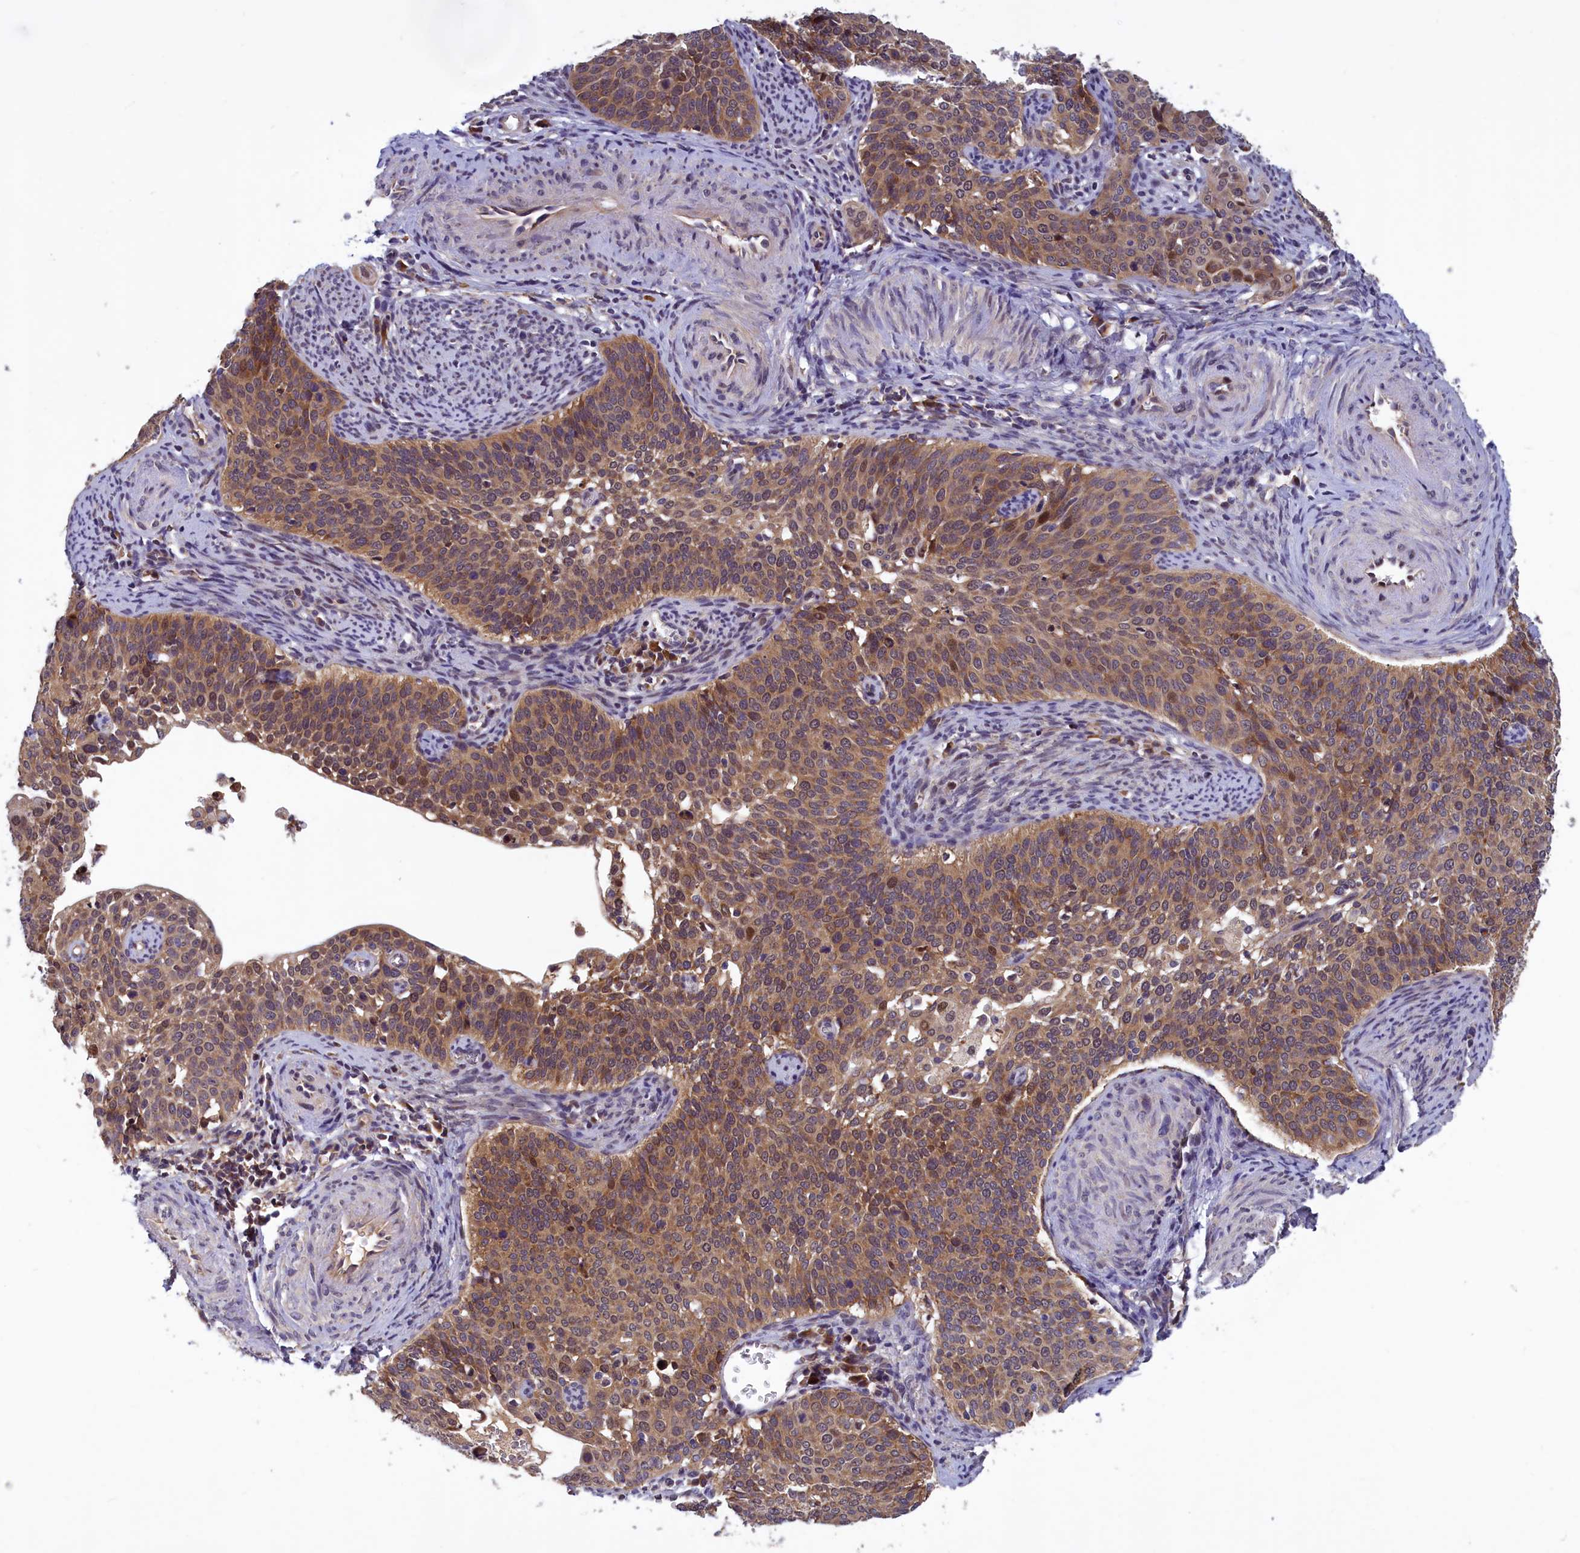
{"staining": {"intensity": "moderate", "quantity": ">75%", "location": "cytoplasmic/membranous,nuclear"}, "tissue": "cervical cancer", "cell_type": "Tumor cells", "image_type": "cancer", "snomed": [{"axis": "morphology", "description": "Squamous cell carcinoma, NOS"}, {"axis": "topography", "description": "Cervix"}], "caption": "A brown stain highlights moderate cytoplasmic/membranous and nuclear positivity of a protein in human squamous cell carcinoma (cervical) tumor cells.", "gene": "CCDC15", "patient": {"sex": "female", "age": 44}}